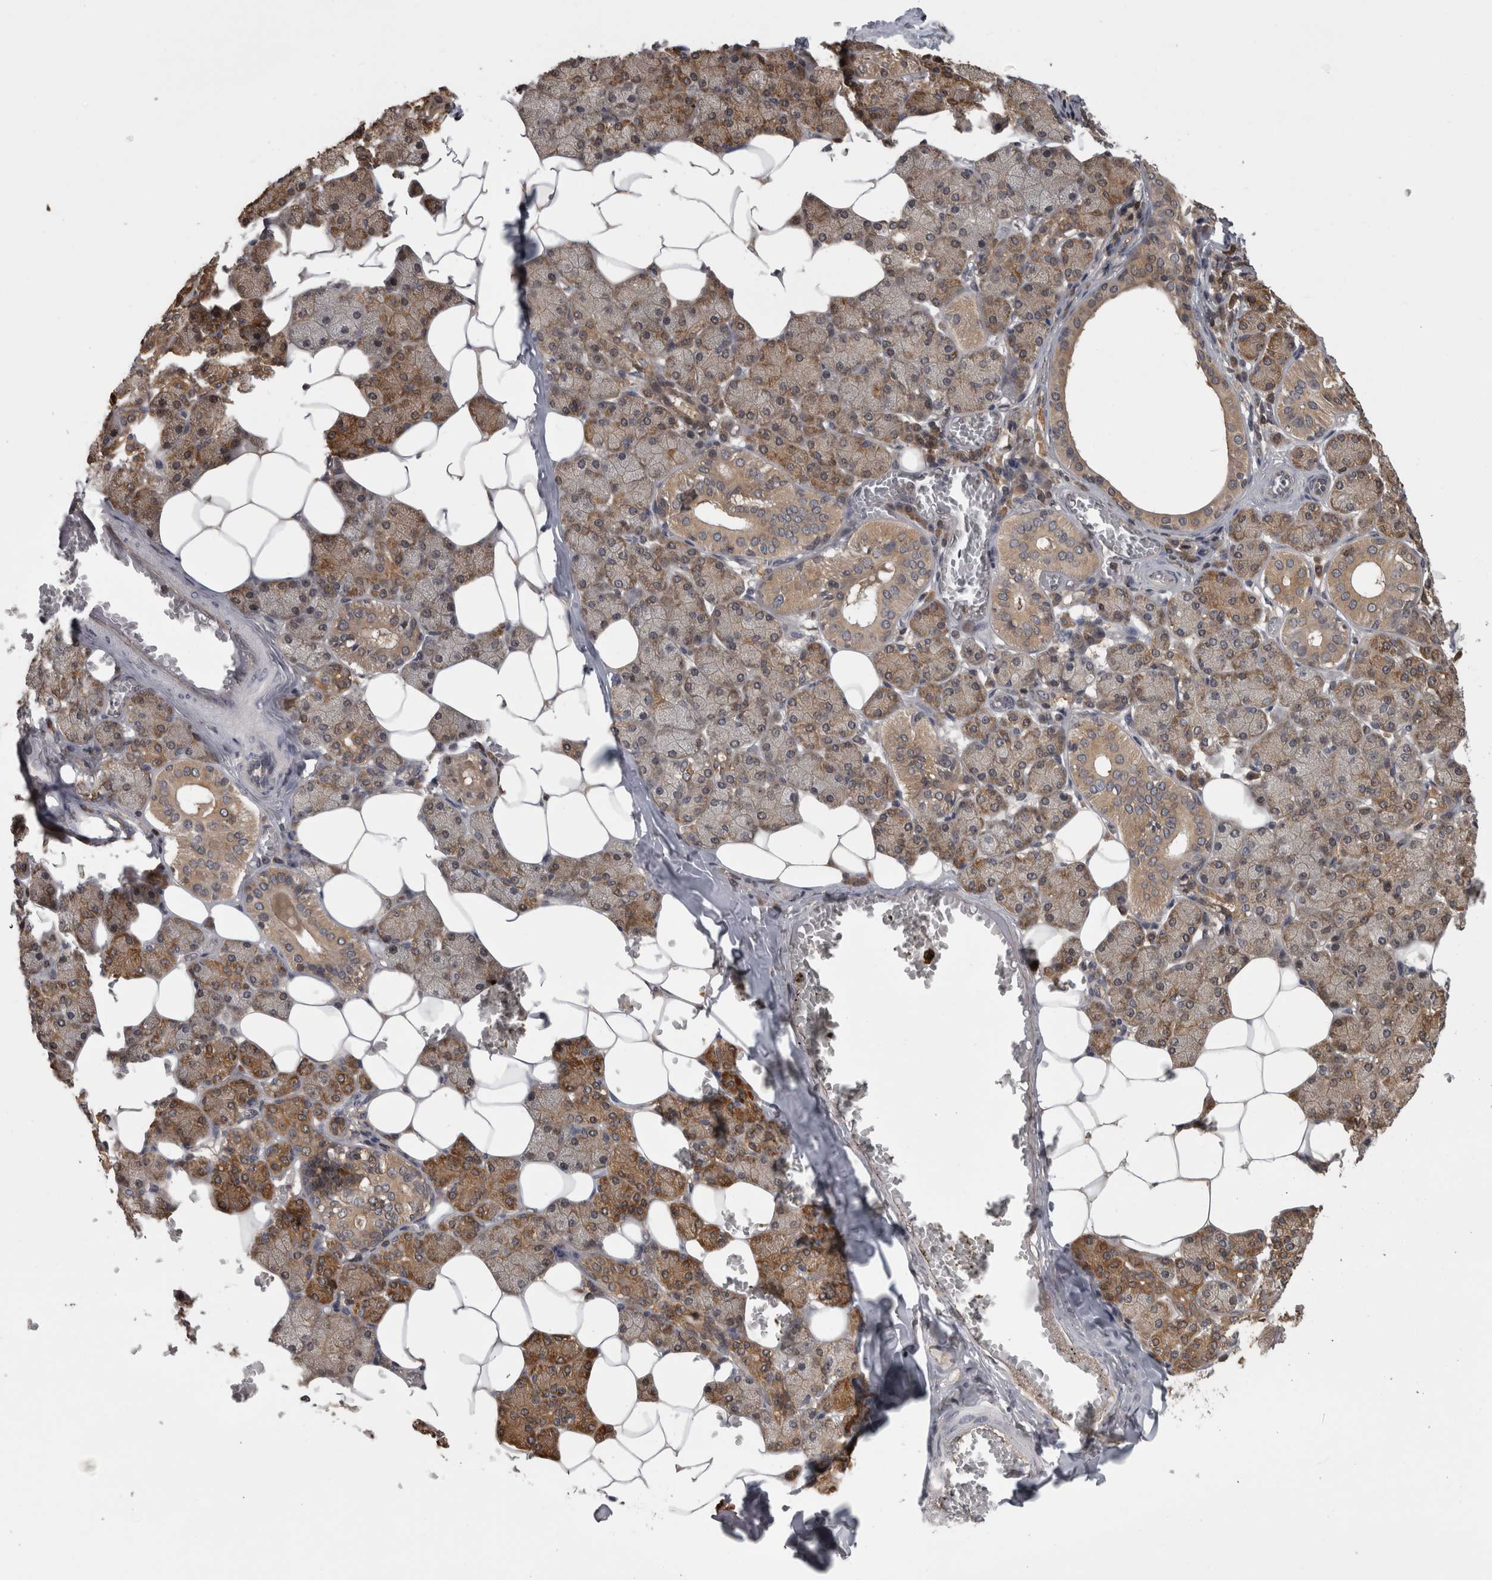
{"staining": {"intensity": "moderate", "quantity": ">75%", "location": "cytoplasmic/membranous"}, "tissue": "salivary gland", "cell_type": "Glandular cells", "image_type": "normal", "snomed": [{"axis": "morphology", "description": "Normal tissue, NOS"}, {"axis": "topography", "description": "Salivary gland"}], "caption": "A brown stain labels moderate cytoplasmic/membranous positivity of a protein in glandular cells of benign salivary gland.", "gene": "APRT", "patient": {"sex": "female", "age": 33}}